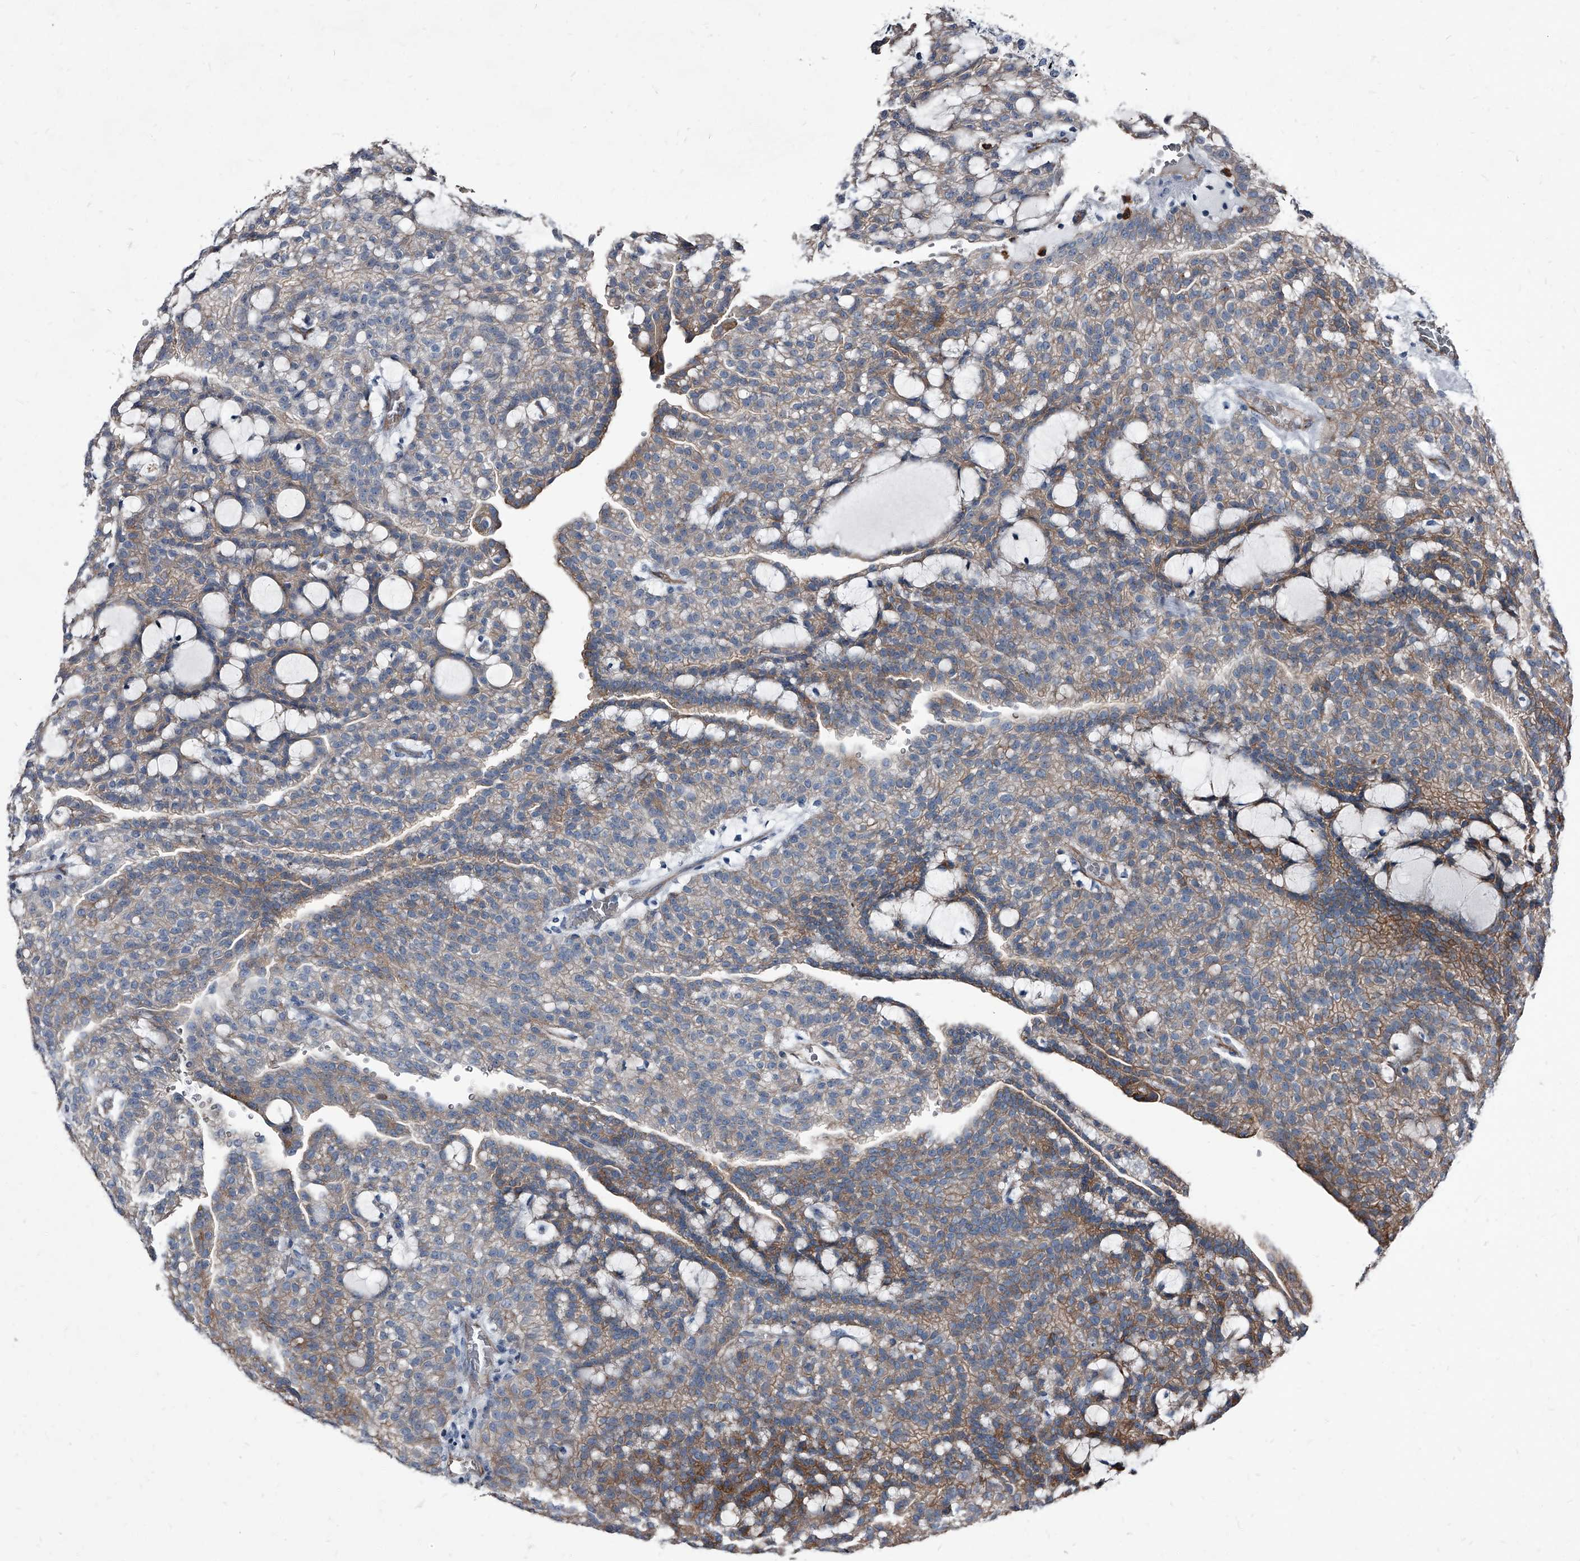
{"staining": {"intensity": "weak", "quantity": "25%-75%", "location": "cytoplasmic/membranous"}, "tissue": "renal cancer", "cell_type": "Tumor cells", "image_type": "cancer", "snomed": [{"axis": "morphology", "description": "Adenocarcinoma, NOS"}, {"axis": "topography", "description": "Kidney"}], "caption": "Protein staining displays weak cytoplasmic/membranous expression in approximately 25%-75% of tumor cells in renal cancer.", "gene": "PGLYRP3", "patient": {"sex": "male", "age": 63}}